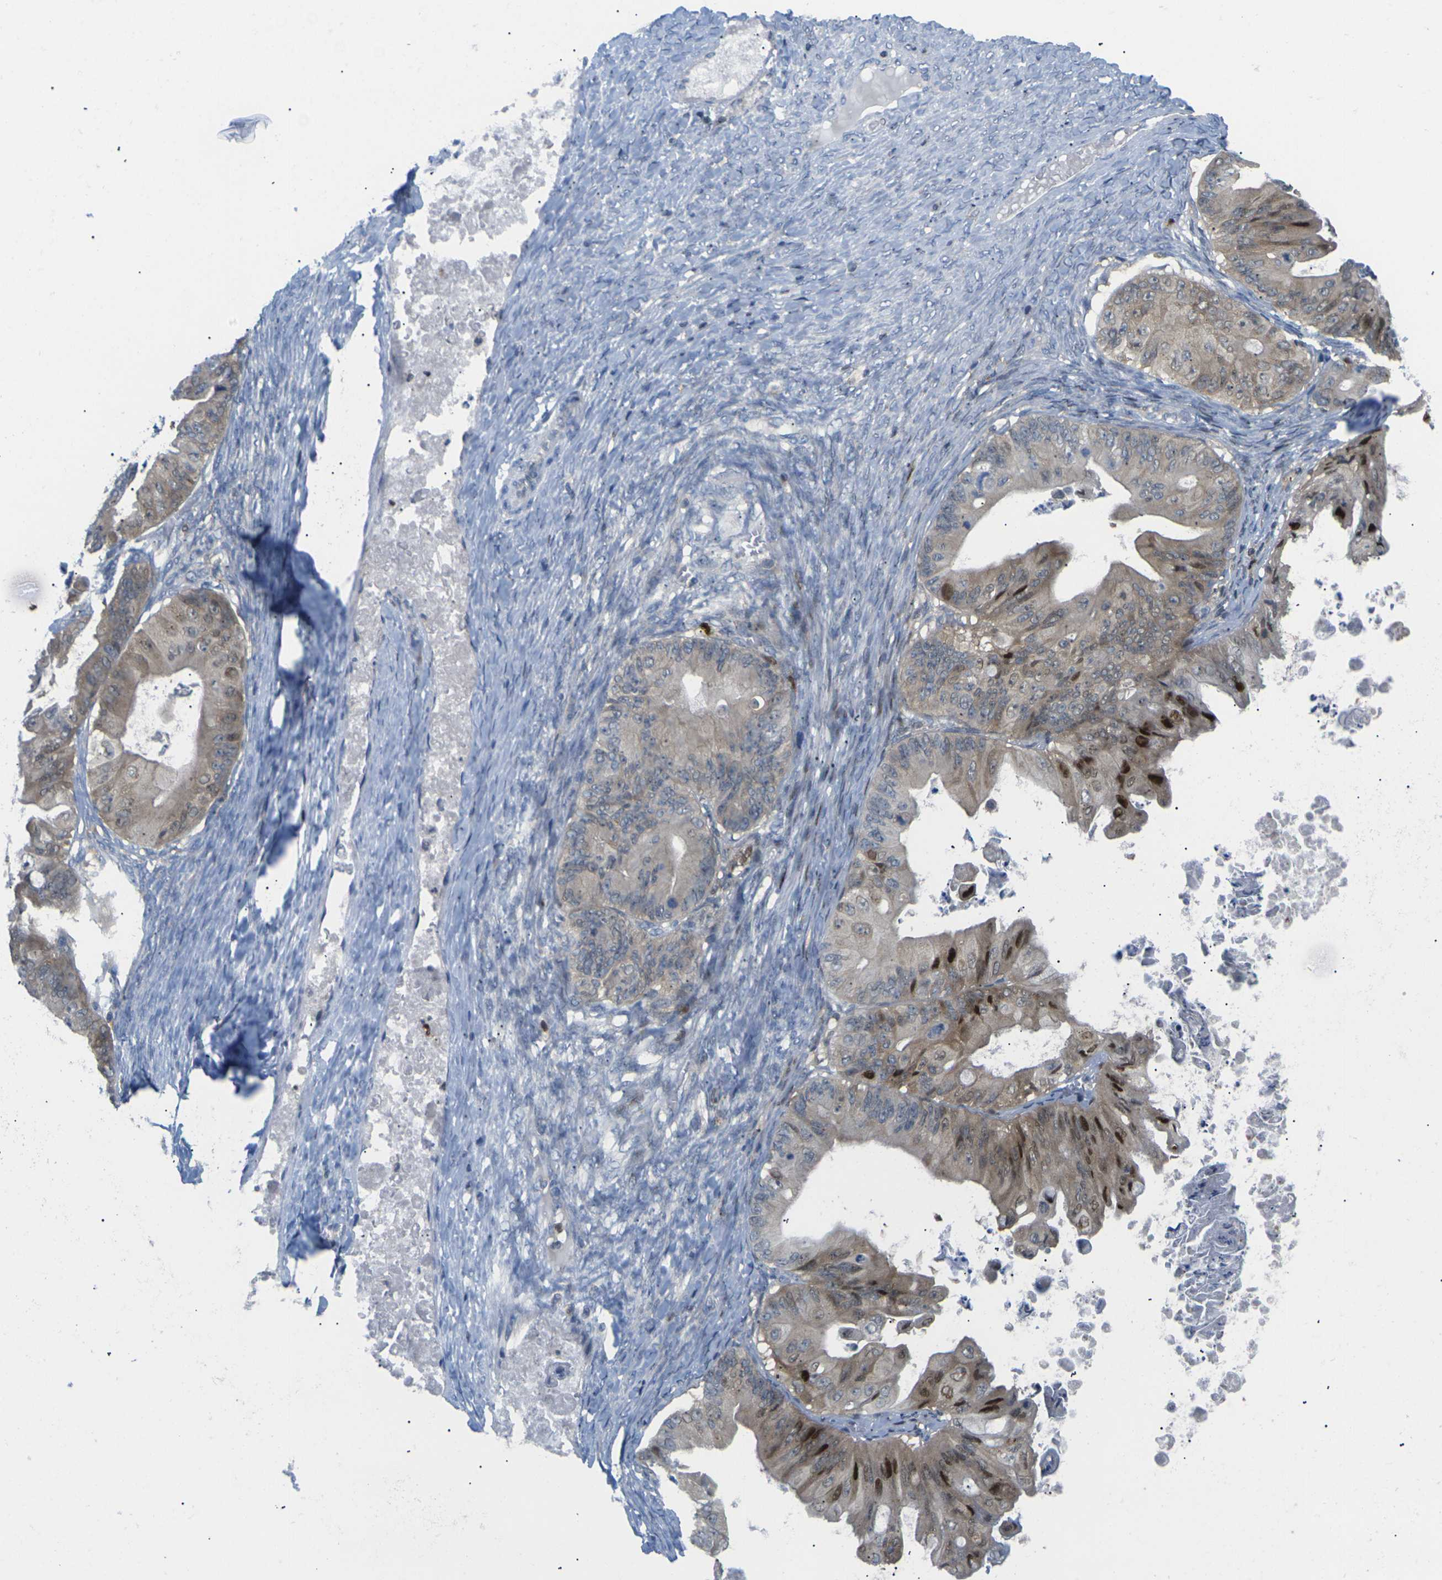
{"staining": {"intensity": "strong", "quantity": "25%-75%", "location": "cytoplasmic/membranous,nuclear"}, "tissue": "ovarian cancer", "cell_type": "Tumor cells", "image_type": "cancer", "snomed": [{"axis": "morphology", "description": "Cystadenocarcinoma, mucinous, NOS"}, {"axis": "topography", "description": "Ovary"}], "caption": "IHC (DAB) staining of human ovarian cancer (mucinous cystadenocarcinoma) shows strong cytoplasmic/membranous and nuclear protein positivity in about 25%-75% of tumor cells. The staining was performed using DAB, with brown indicating positive protein expression. Nuclei are stained blue with hematoxylin.", "gene": "RPS6KA3", "patient": {"sex": "female", "age": 37}}